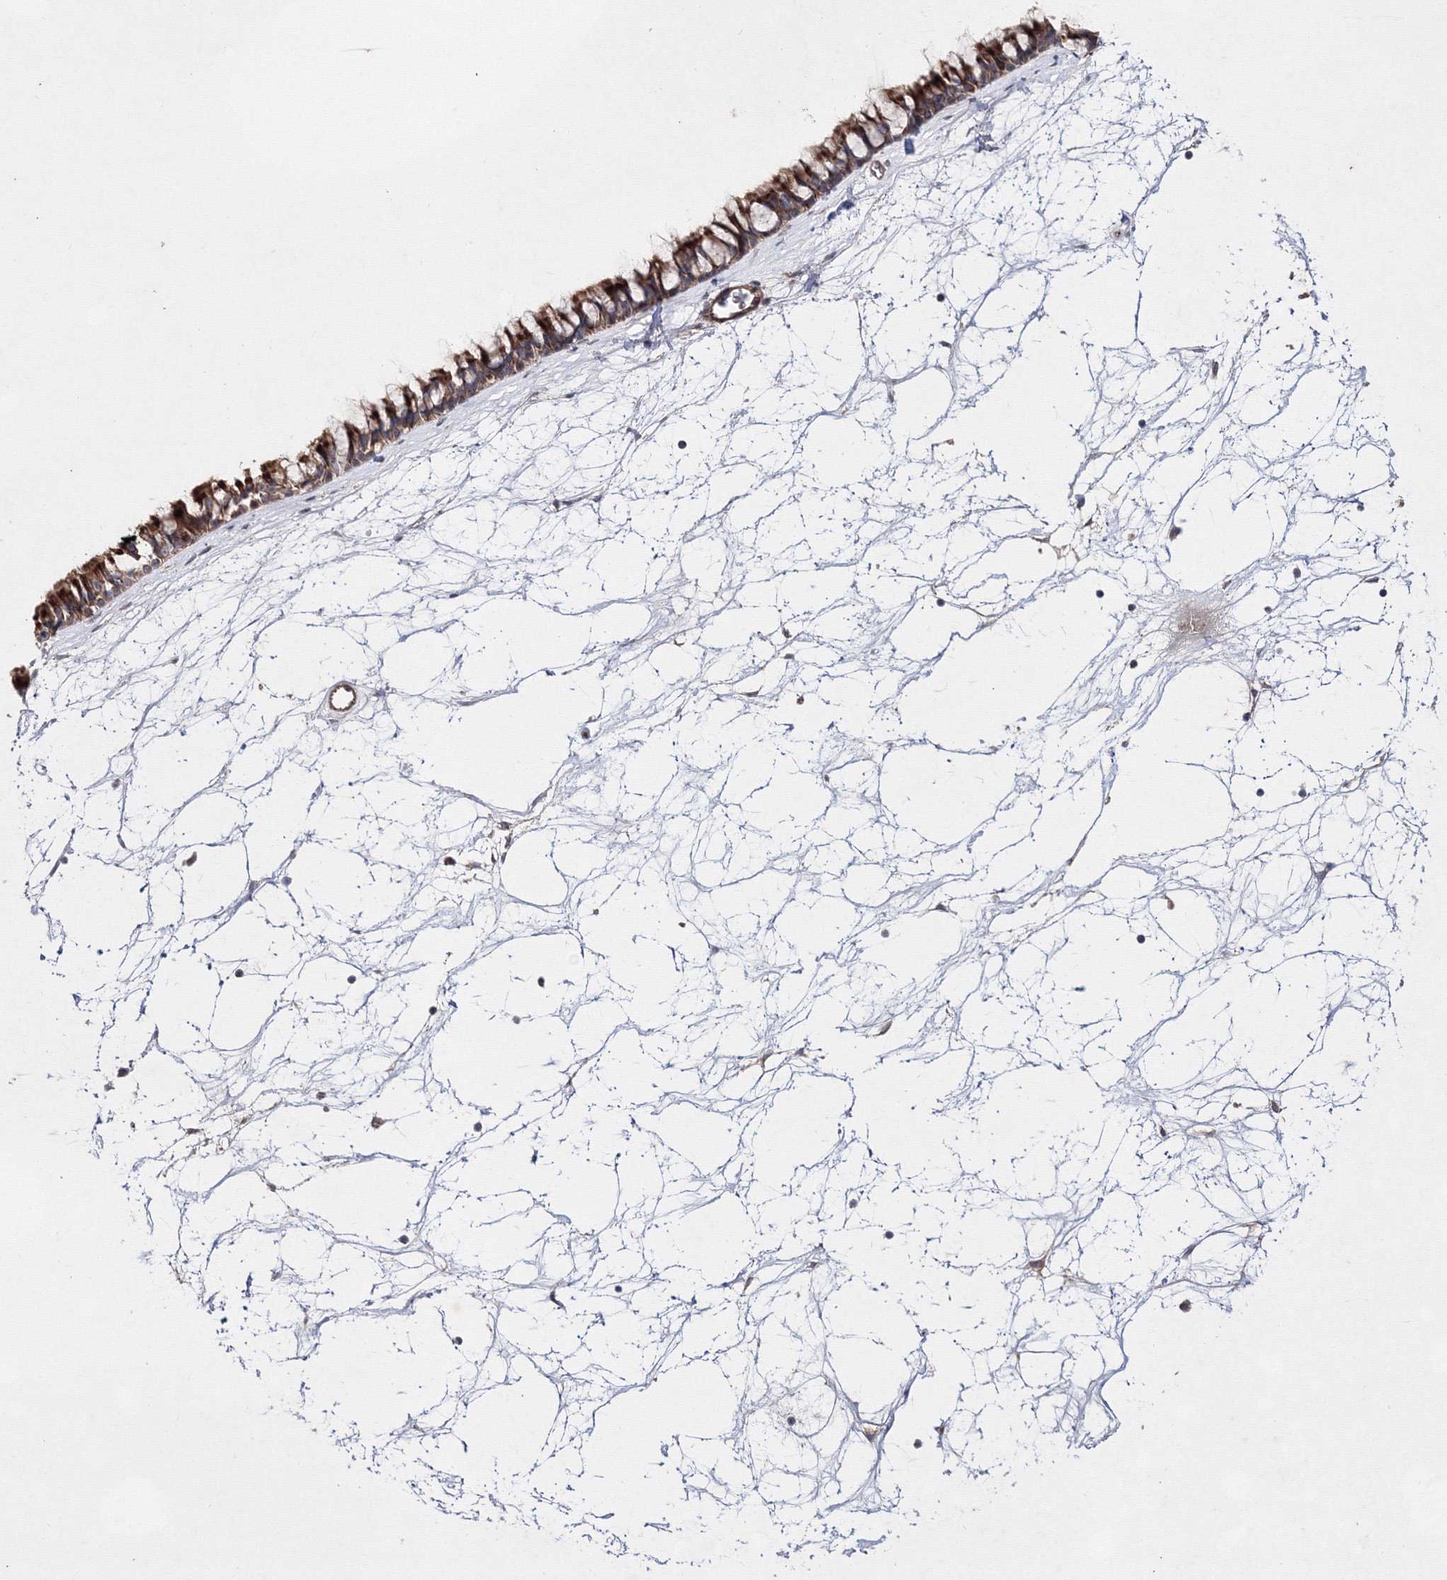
{"staining": {"intensity": "moderate", "quantity": ">75%", "location": "cytoplasmic/membranous"}, "tissue": "nasopharynx", "cell_type": "Respiratory epithelial cells", "image_type": "normal", "snomed": [{"axis": "morphology", "description": "Normal tissue, NOS"}, {"axis": "topography", "description": "Nasopharynx"}], "caption": "Brown immunohistochemical staining in unremarkable nasopharynx shows moderate cytoplasmic/membranous staining in about >75% of respiratory epithelial cells. (DAB IHC, brown staining for protein, blue staining for nuclei).", "gene": "GFM1", "patient": {"sex": "male", "age": 64}}